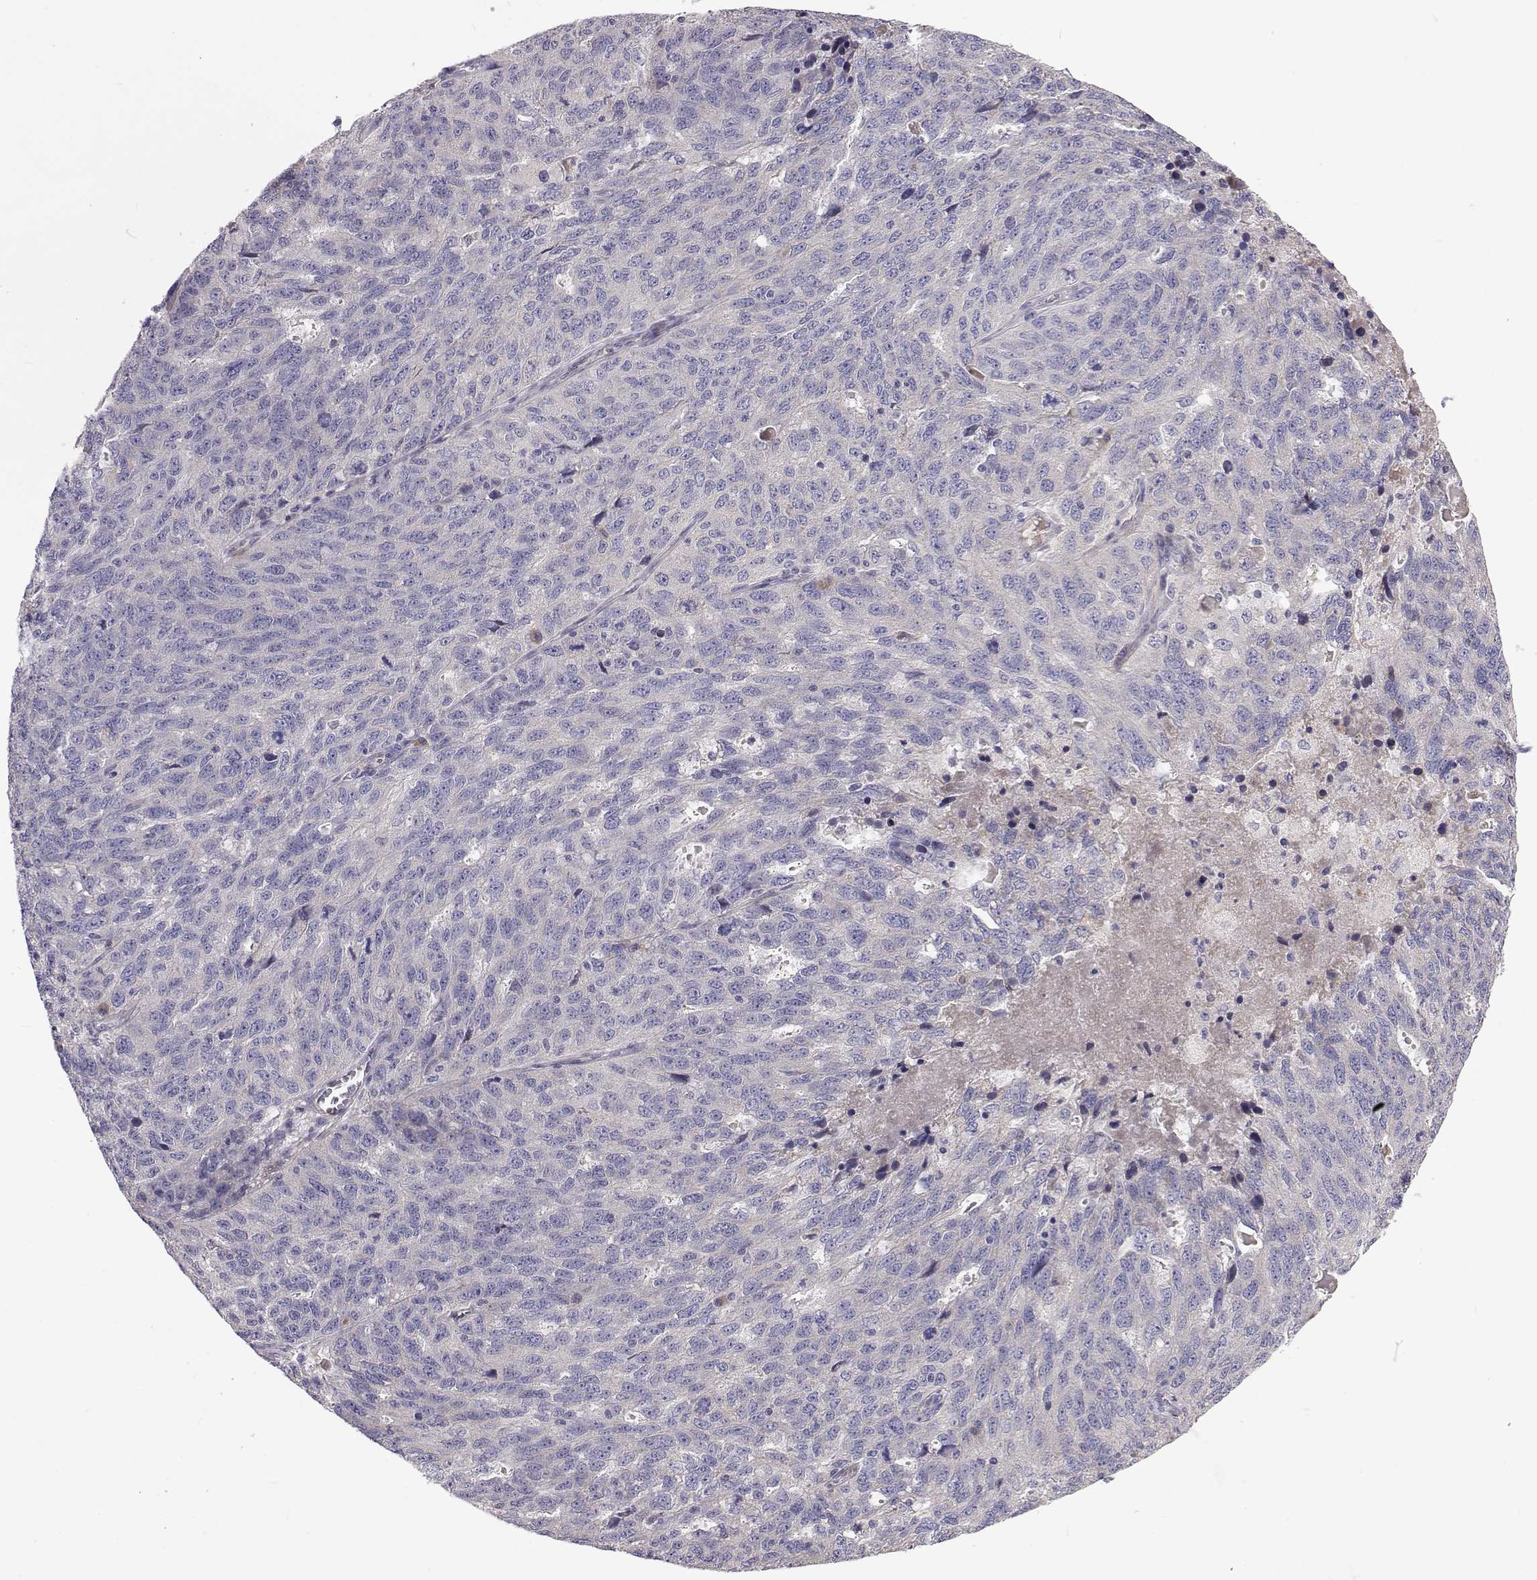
{"staining": {"intensity": "negative", "quantity": "none", "location": "none"}, "tissue": "ovarian cancer", "cell_type": "Tumor cells", "image_type": "cancer", "snomed": [{"axis": "morphology", "description": "Cystadenocarcinoma, serous, NOS"}, {"axis": "topography", "description": "Ovary"}], "caption": "Tumor cells are negative for brown protein staining in ovarian cancer.", "gene": "NPR3", "patient": {"sex": "female", "age": 71}}